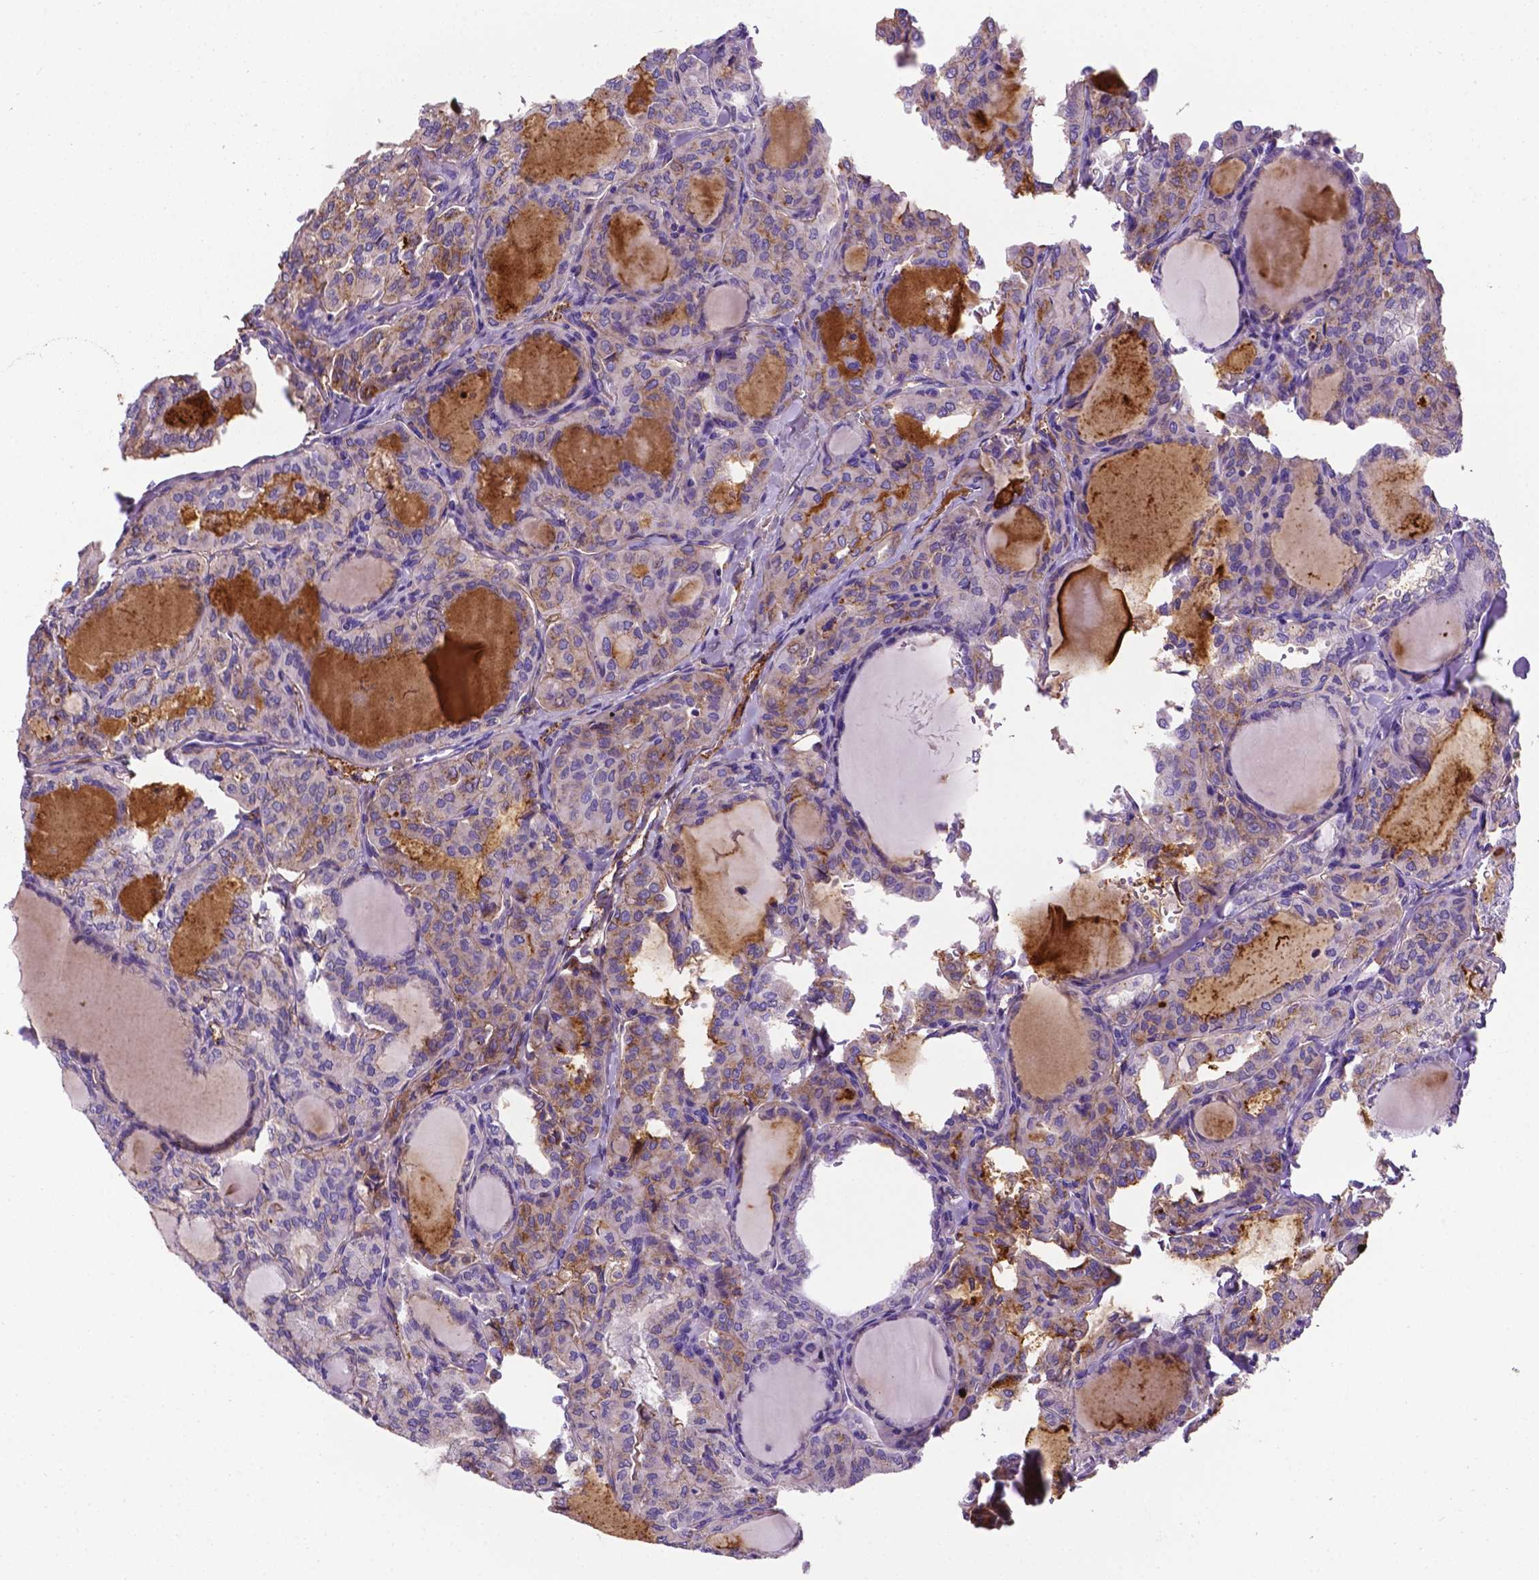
{"staining": {"intensity": "negative", "quantity": "none", "location": "none"}, "tissue": "thyroid cancer", "cell_type": "Tumor cells", "image_type": "cancer", "snomed": [{"axis": "morphology", "description": "Papillary adenocarcinoma, NOS"}, {"axis": "topography", "description": "Thyroid gland"}], "caption": "Immunohistochemistry (IHC) histopathology image of thyroid papillary adenocarcinoma stained for a protein (brown), which shows no expression in tumor cells.", "gene": "APOE", "patient": {"sex": "male", "age": 20}}